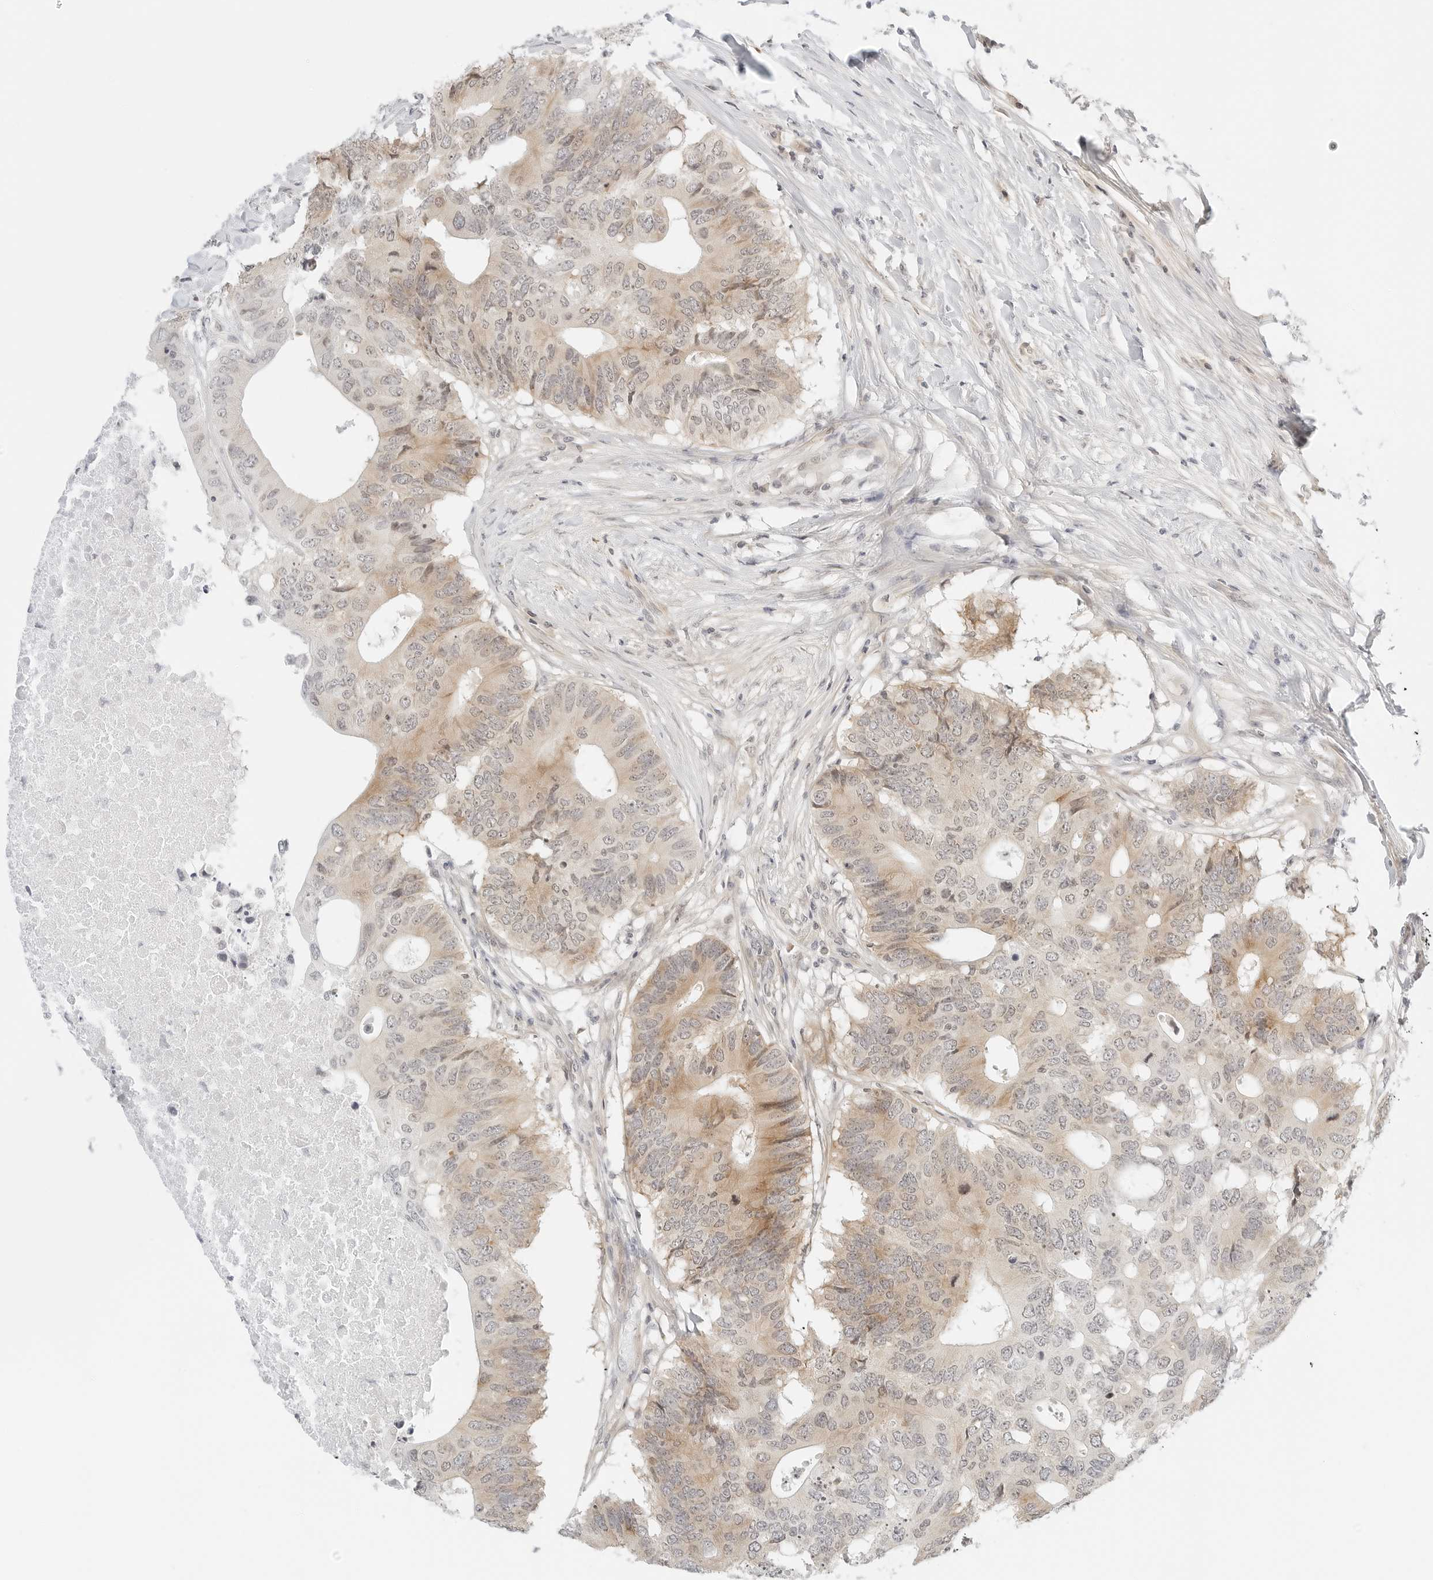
{"staining": {"intensity": "weak", "quantity": ">75%", "location": "cytoplasmic/membranous"}, "tissue": "colorectal cancer", "cell_type": "Tumor cells", "image_type": "cancer", "snomed": [{"axis": "morphology", "description": "Adenocarcinoma, NOS"}, {"axis": "topography", "description": "Colon"}], "caption": "This is an image of immunohistochemistry (IHC) staining of colorectal cancer (adenocarcinoma), which shows weak expression in the cytoplasmic/membranous of tumor cells.", "gene": "NEO1", "patient": {"sex": "male", "age": 71}}